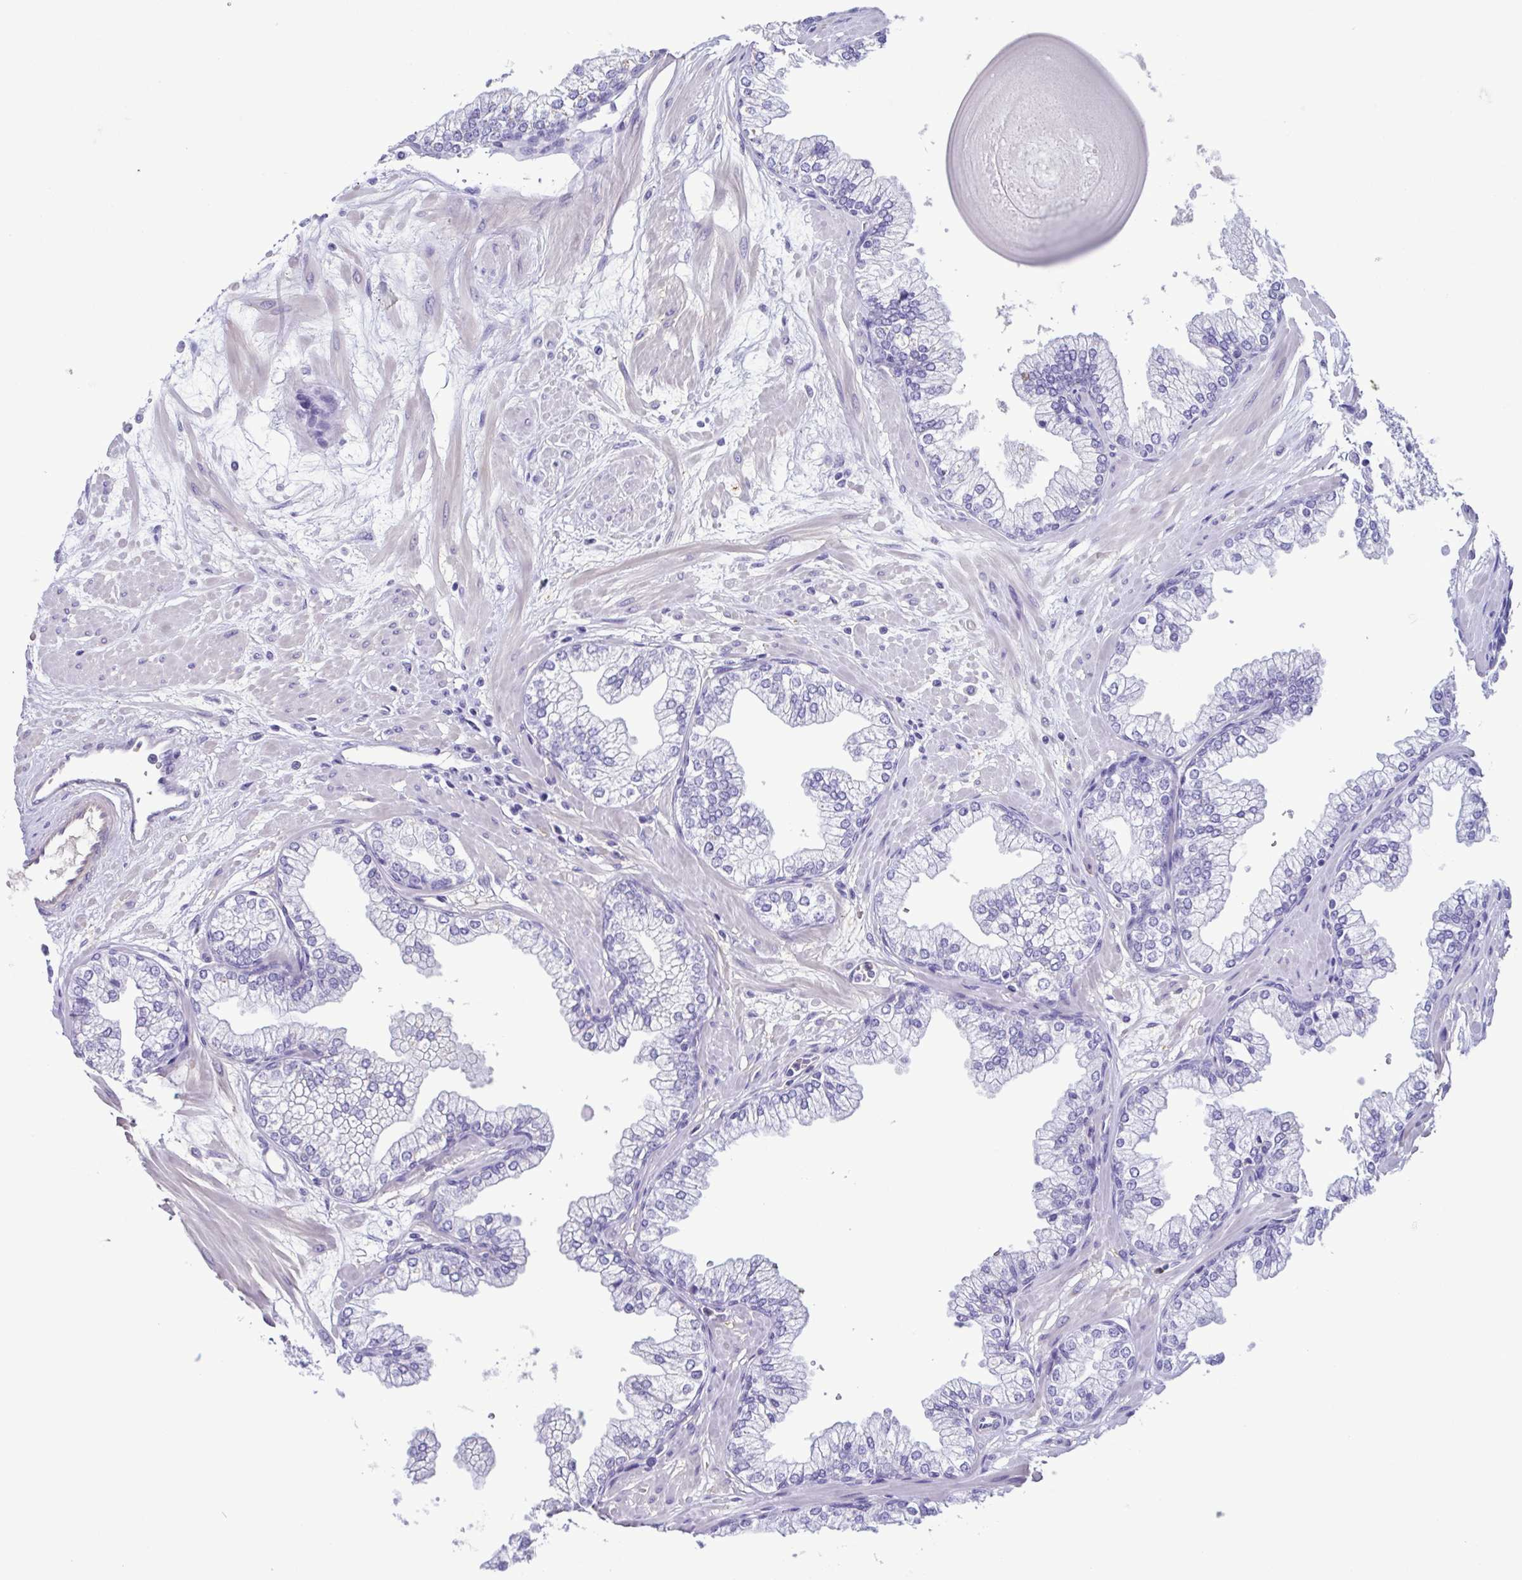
{"staining": {"intensity": "negative", "quantity": "none", "location": "none"}, "tissue": "prostate", "cell_type": "Glandular cells", "image_type": "normal", "snomed": [{"axis": "morphology", "description": "Normal tissue, NOS"}, {"axis": "topography", "description": "Prostate"}, {"axis": "topography", "description": "Peripheral nerve tissue"}], "caption": "Immunohistochemical staining of unremarkable human prostate reveals no significant staining in glandular cells. The staining is performed using DAB brown chromogen with nuclei counter-stained in using hematoxylin.", "gene": "CYP11B1", "patient": {"sex": "male", "age": 61}}